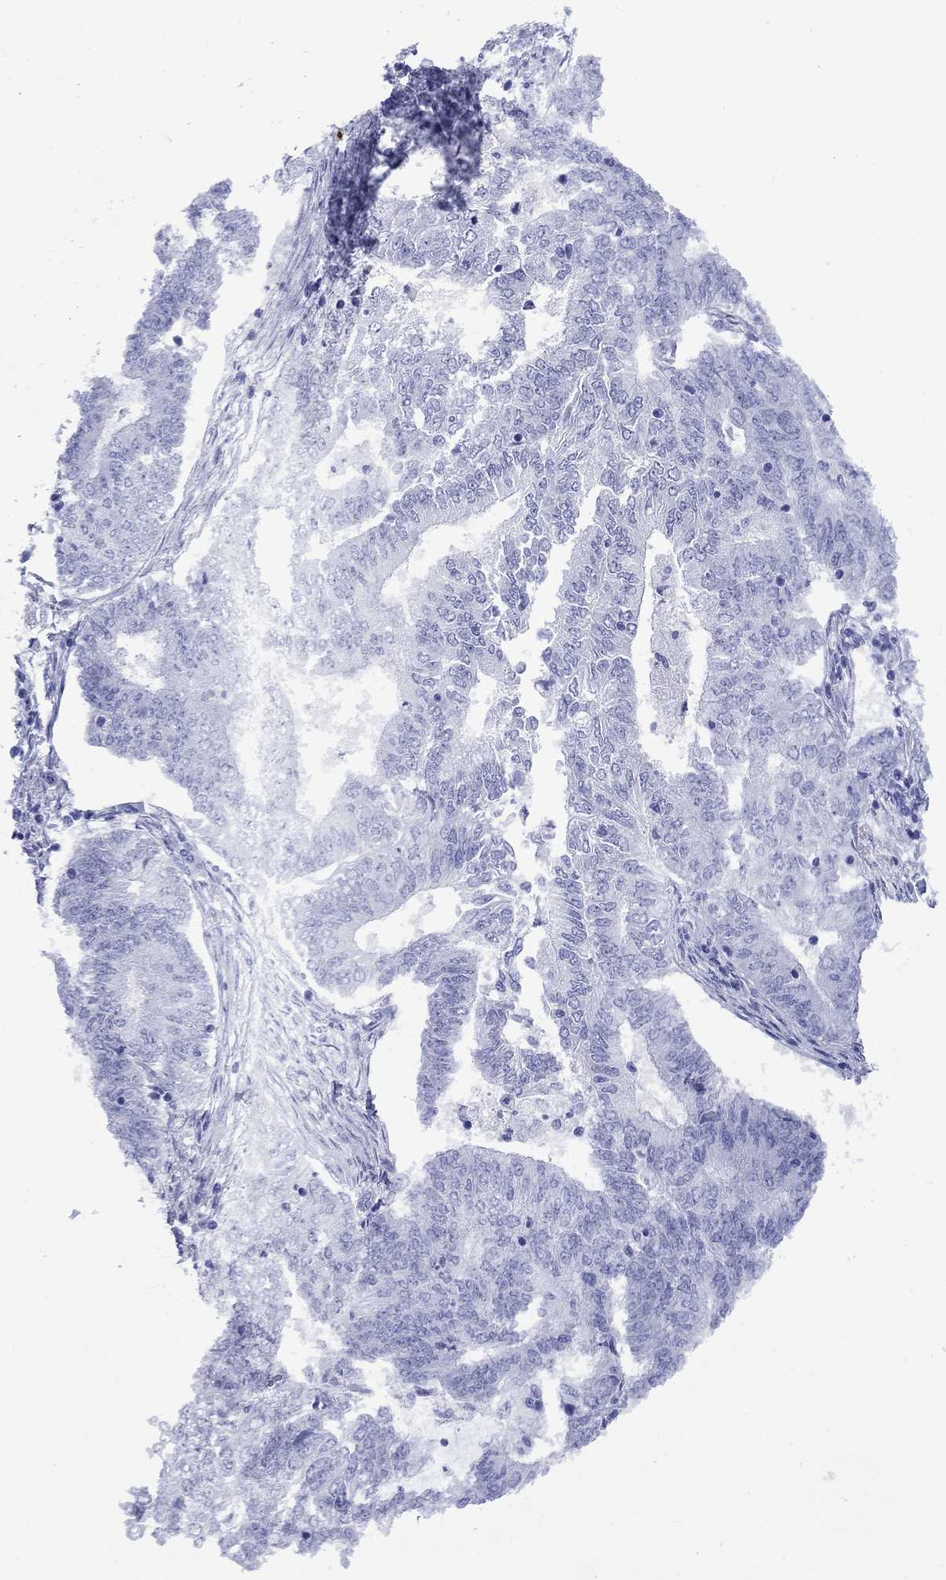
{"staining": {"intensity": "negative", "quantity": "none", "location": "none"}, "tissue": "endometrial cancer", "cell_type": "Tumor cells", "image_type": "cancer", "snomed": [{"axis": "morphology", "description": "Adenocarcinoma, NOS"}, {"axis": "topography", "description": "Endometrium"}], "caption": "Tumor cells show no significant positivity in adenocarcinoma (endometrial).", "gene": "ROM1", "patient": {"sex": "female", "age": 62}}